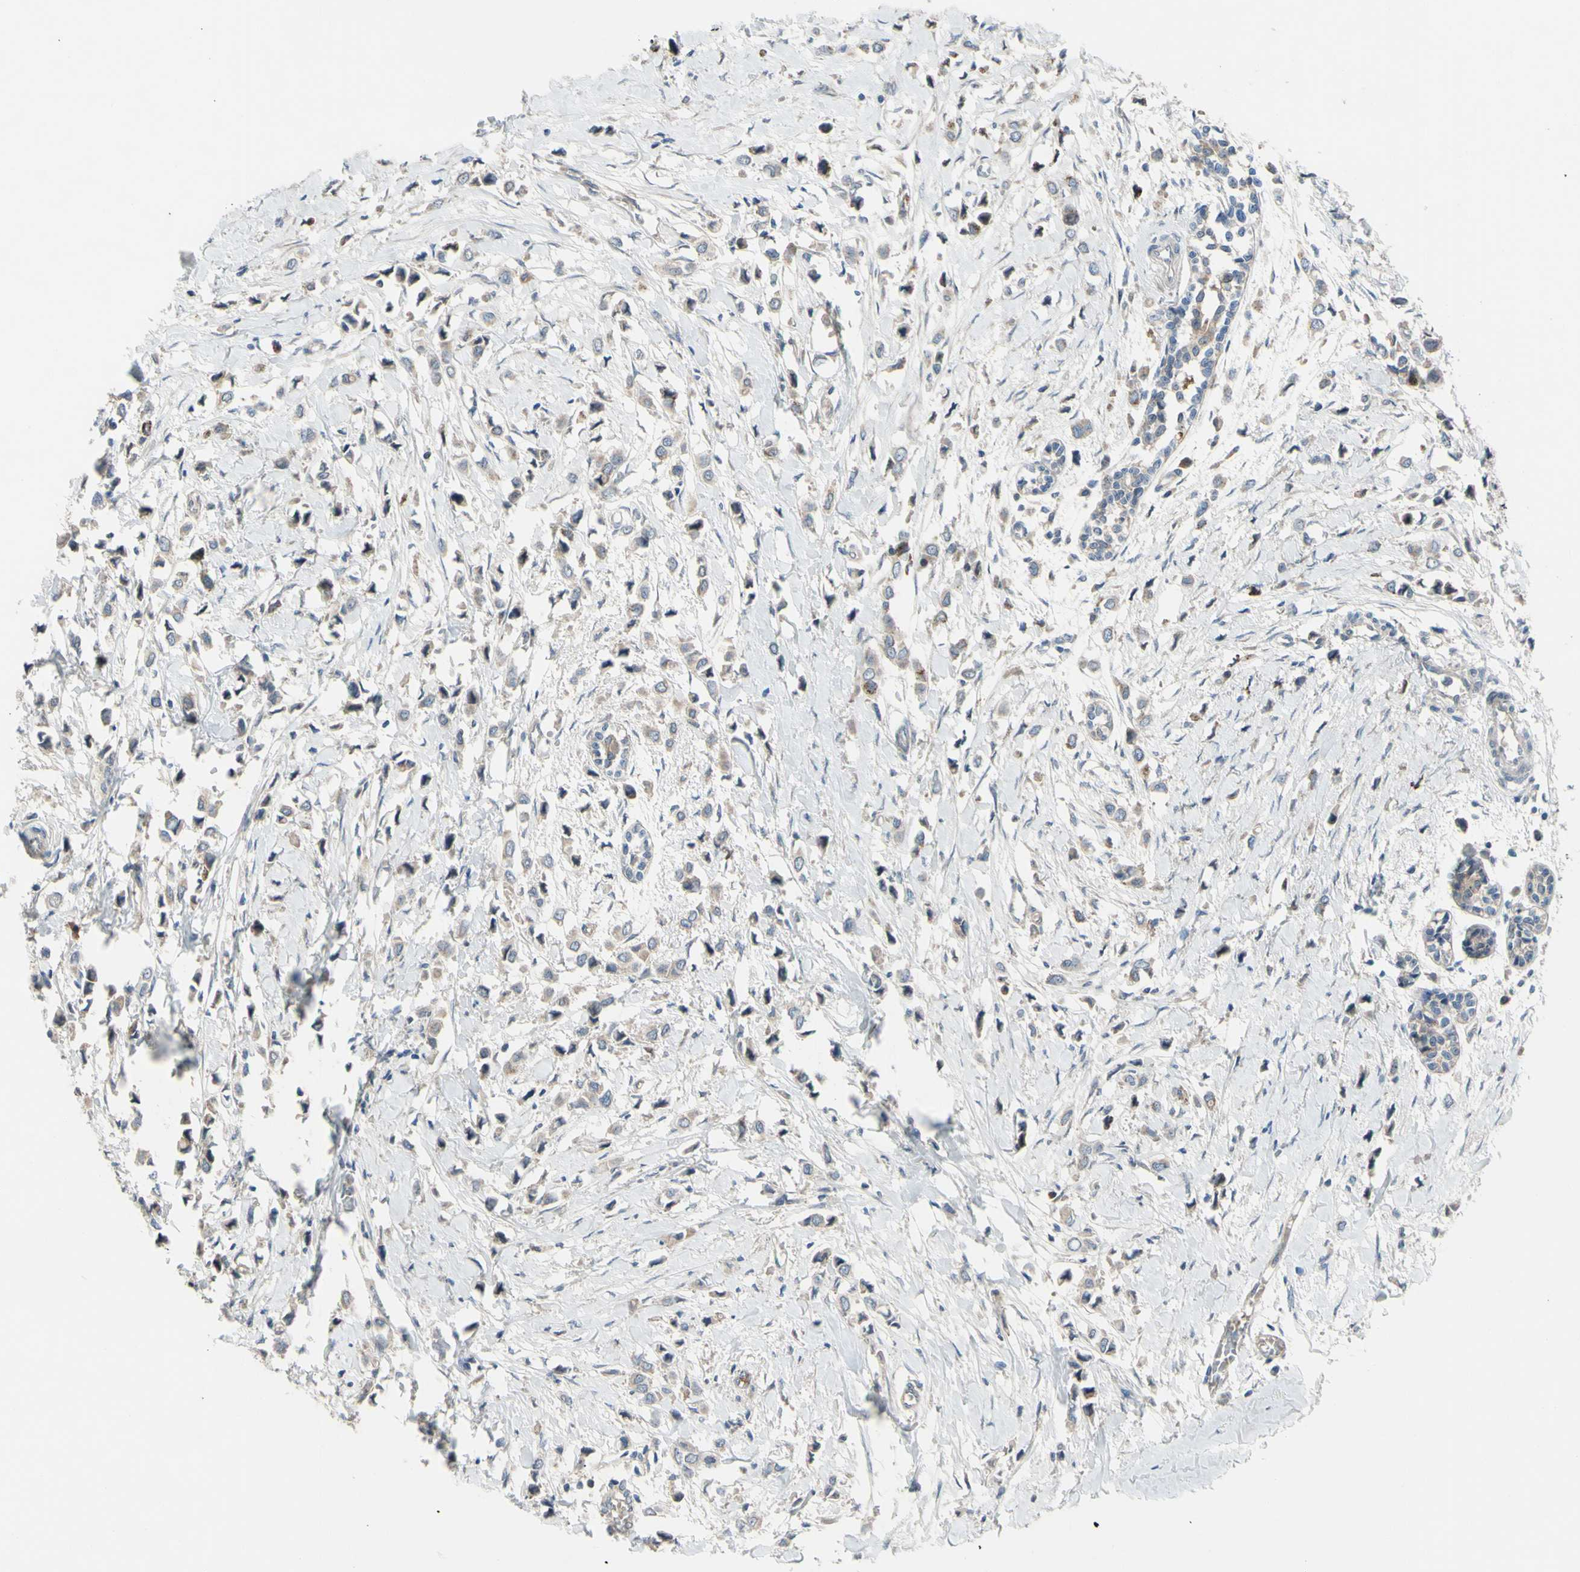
{"staining": {"intensity": "weak", "quantity": ">75%", "location": "cytoplasmic/membranous"}, "tissue": "breast cancer", "cell_type": "Tumor cells", "image_type": "cancer", "snomed": [{"axis": "morphology", "description": "Lobular carcinoma"}, {"axis": "topography", "description": "Breast"}], "caption": "DAB immunohistochemical staining of lobular carcinoma (breast) shows weak cytoplasmic/membranous protein positivity in approximately >75% of tumor cells. The staining was performed using DAB, with brown indicating positive protein expression. Nuclei are stained blue with hematoxylin.", "gene": "AFP", "patient": {"sex": "female", "age": 51}}